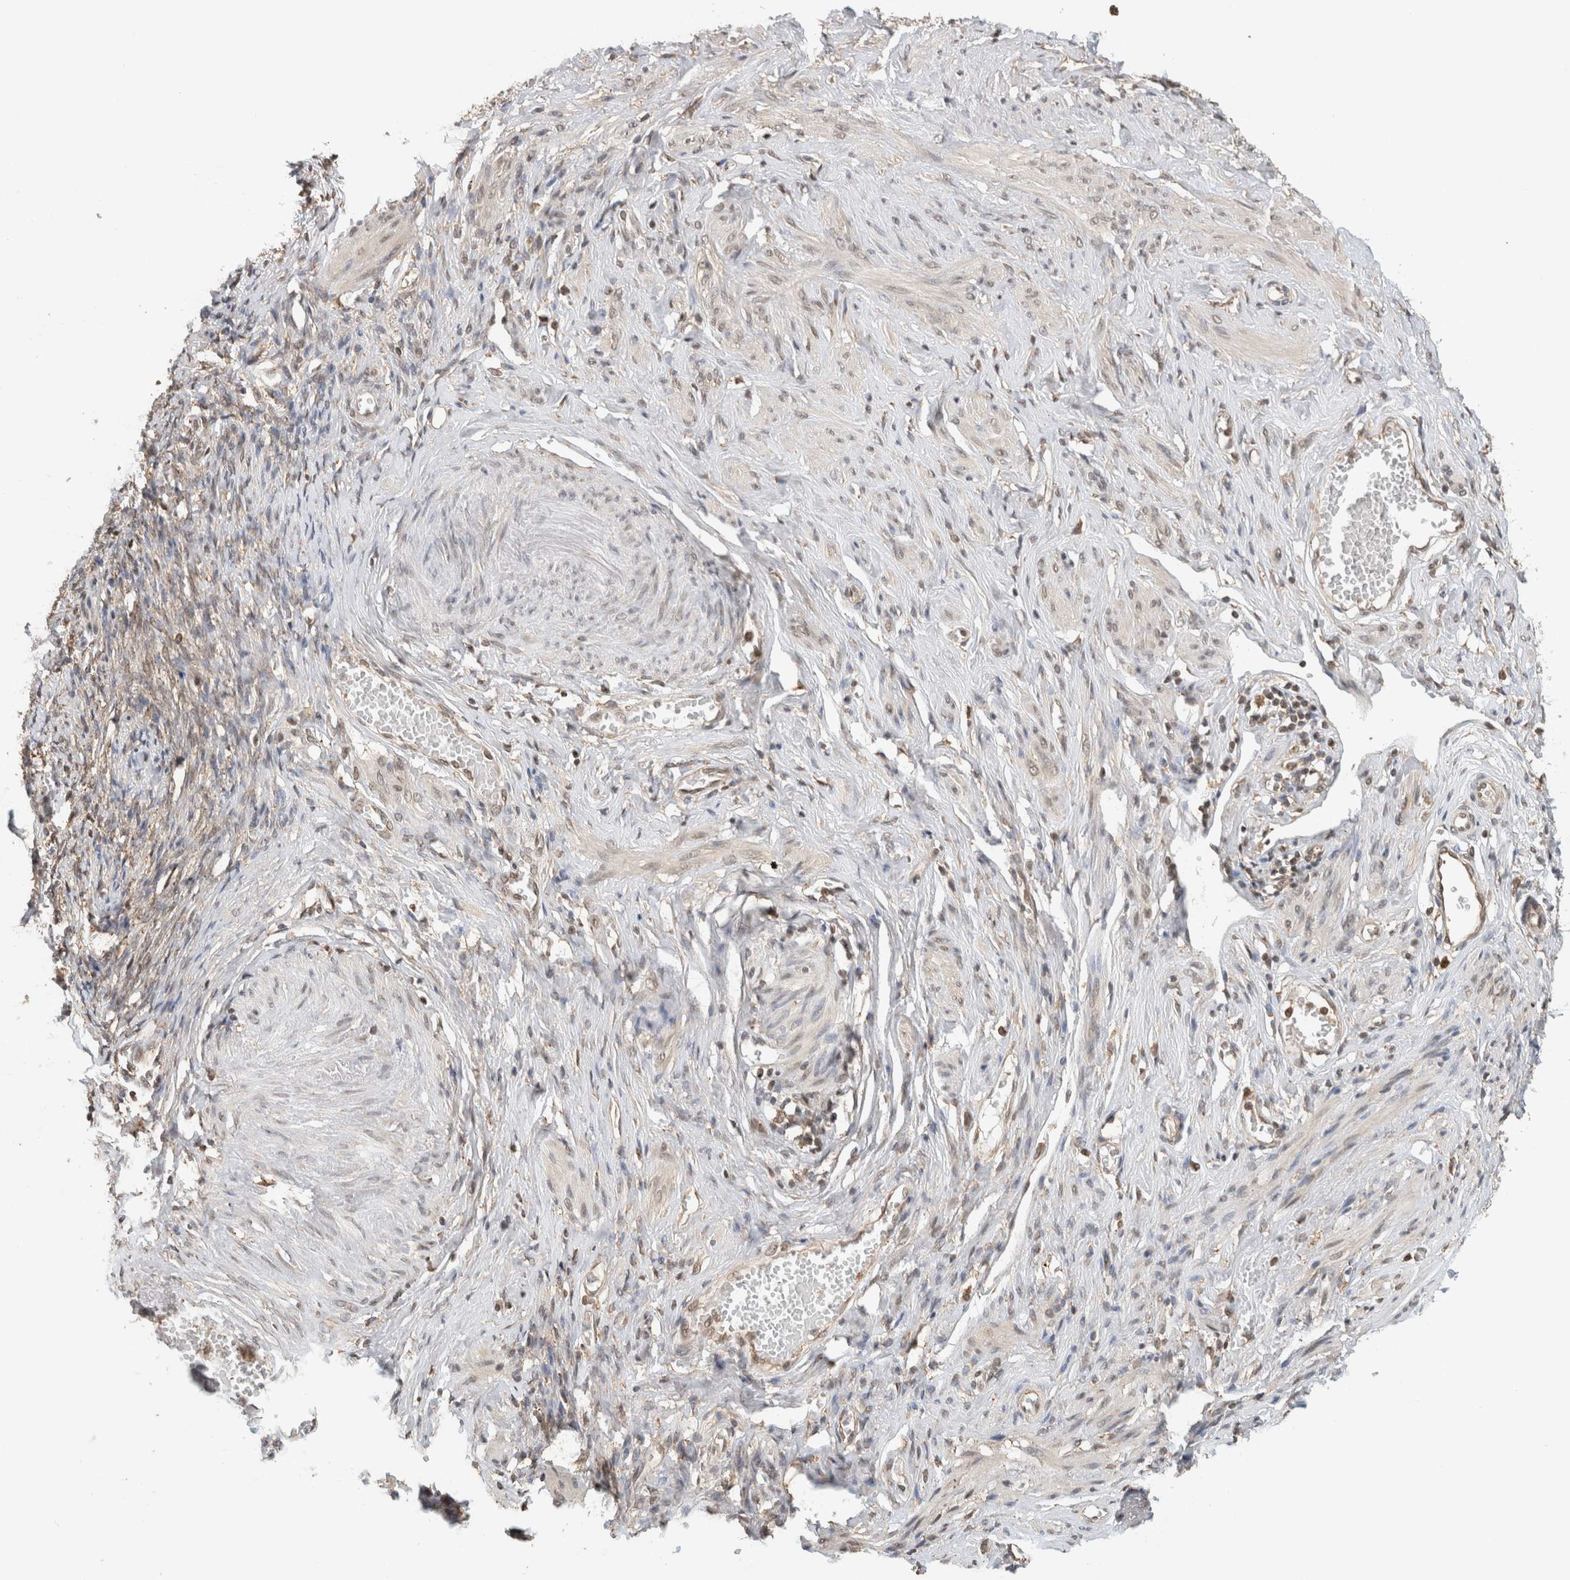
{"staining": {"intensity": "negative", "quantity": "none", "location": "none"}, "tissue": "adipose tissue", "cell_type": "Adipocytes", "image_type": "normal", "snomed": [{"axis": "morphology", "description": "Normal tissue, NOS"}, {"axis": "topography", "description": "Vascular tissue"}, {"axis": "topography", "description": "Fallopian tube"}, {"axis": "topography", "description": "Ovary"}], "caption": "Histopathology image shows no significant protein positivity in adipocytes of normal adipose tissue. Nuclei are stained in blue.", "gene": "C1orf21", "patient": {"sex": "female", "age": 67}}